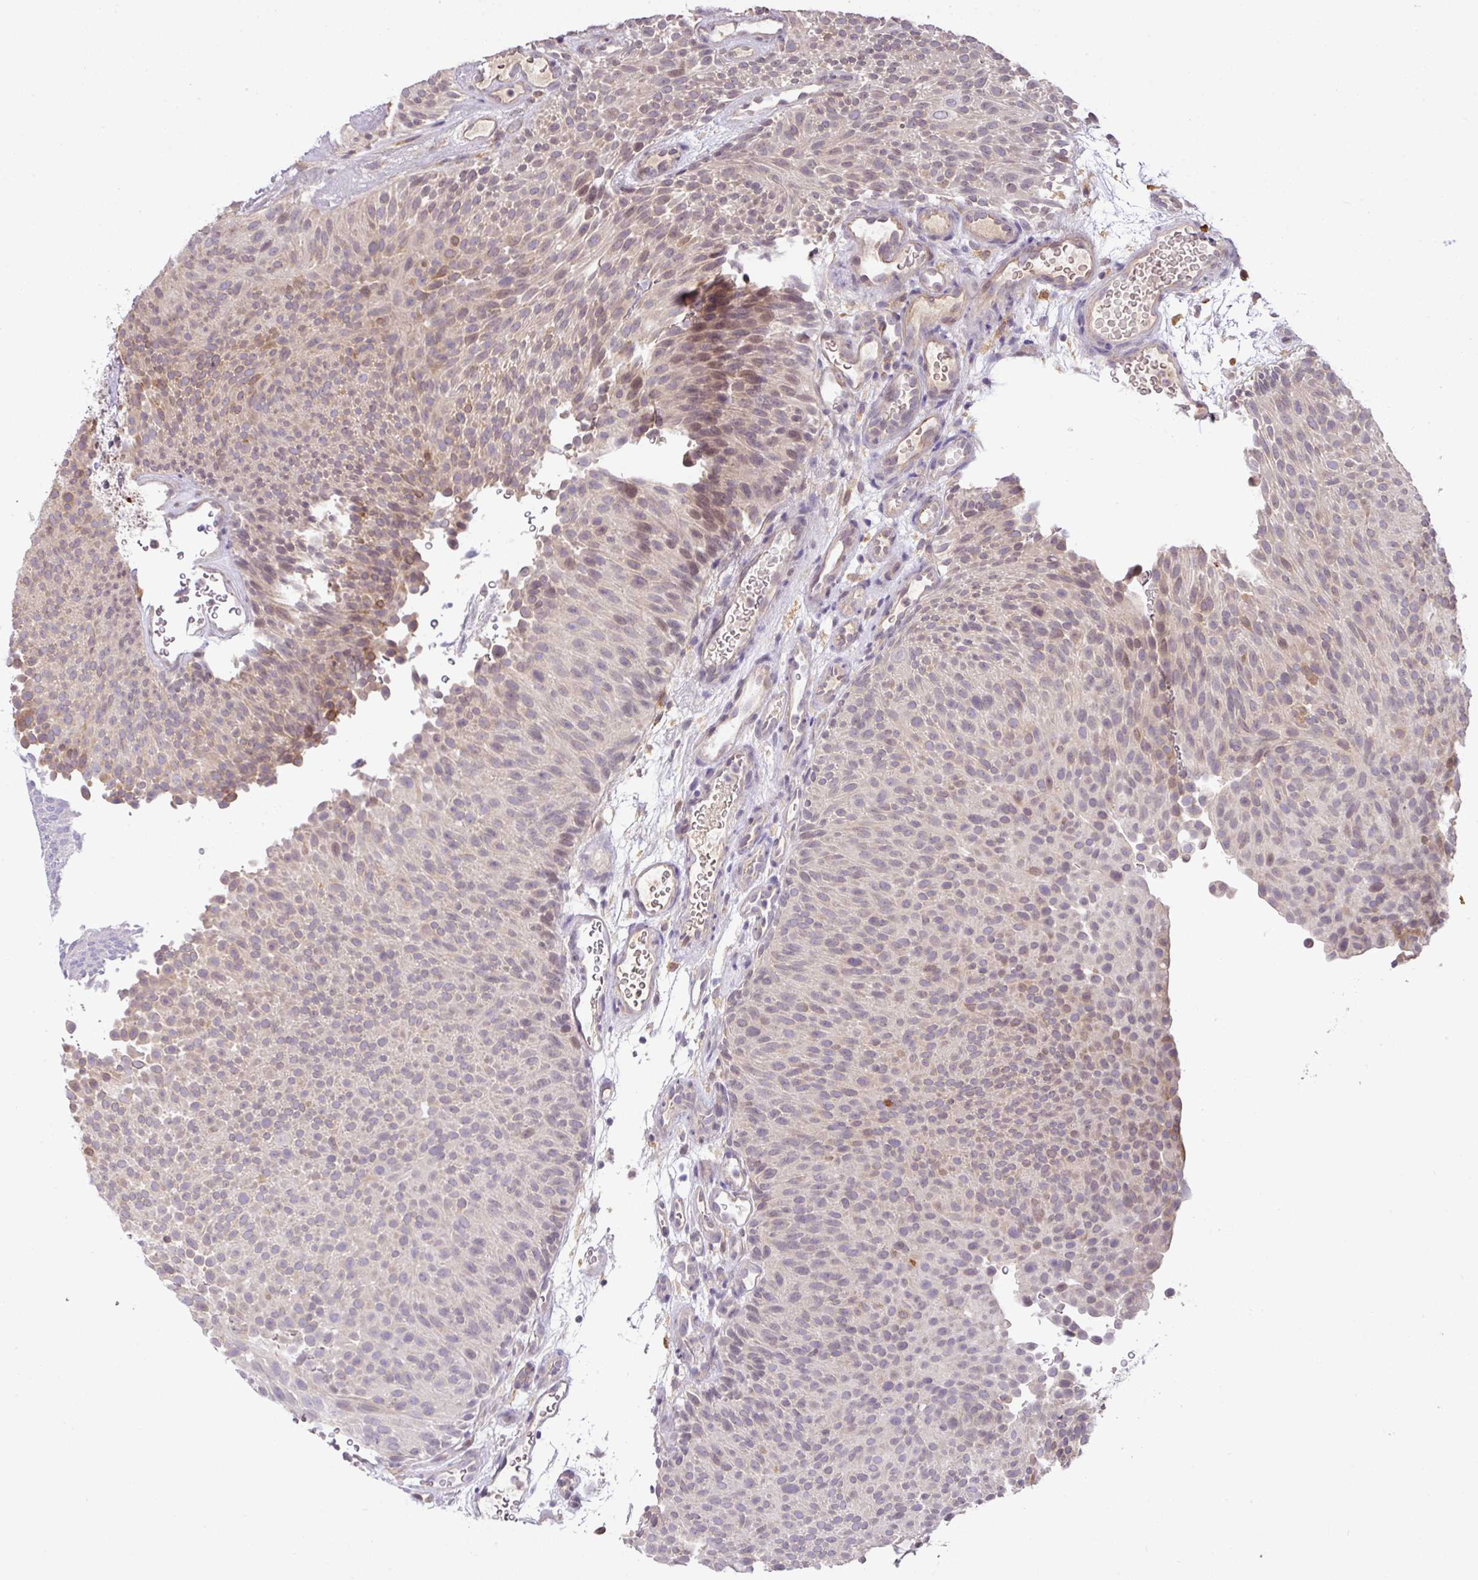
{"staining": {"intensity": "weak", "quantity": "25%-75%", "location": "cytoplasmic/membranous"}, "tissue": "urothelial cancer", "cell_type": "Tumor cells", "image_type": "cancer", "snomed": [{"axis": "morphology", "description": "Urothelial carcinoma, Low grade"}, {"axis": "topography", "description": "Urinary bladder"}], "caption": "Immunohistochemical staining of urothelial carcinoma (low-grade) exhibits low levels of weak cytoplasmic/membranous protein staining in approximately 25%-75% of tumor cells.", "gene": "GCNT7", "patient": {"sex": "male", "age": 78}}